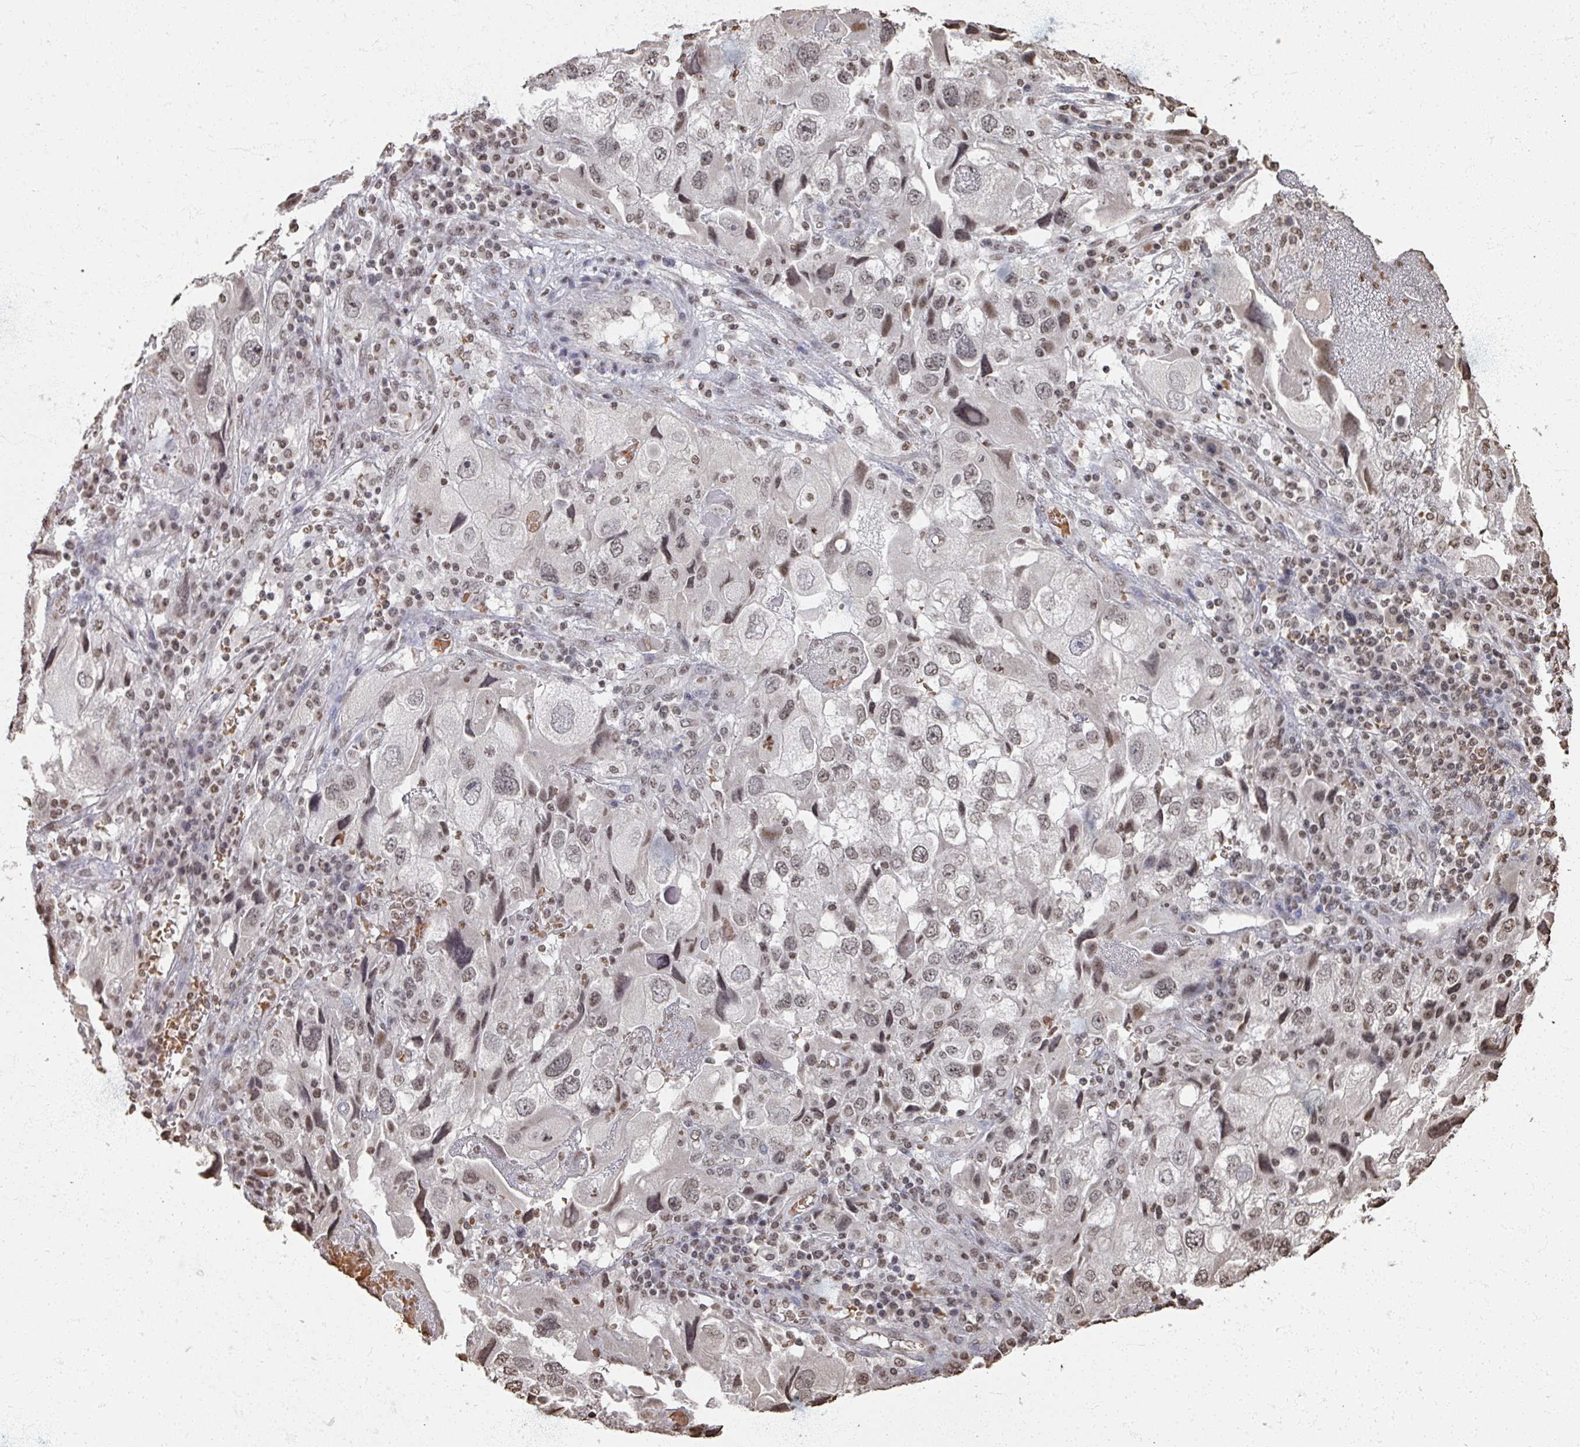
{"staining": {"intensity": "weak", "quantity": "25%-75%", "location": "nuclear"}, "tissue": "endometrial cancer", "cell_type": "Tumor cells", "image_type": "cancer", "snomed": [{"axis": "morphology", "description": "Adenocarcinoma, NOS"}, {"axis": "topography", "description": "Endometrium"}], "caption": "Approximately 25%-75% of tumor cells in human adenocarcinoma (endometrial) exhibit weak nuclear protein expression as visualized by brown immunohistochemical staining.", "gene": "DCUN1D5", "patient": {"sex": "female", "age": 49}}